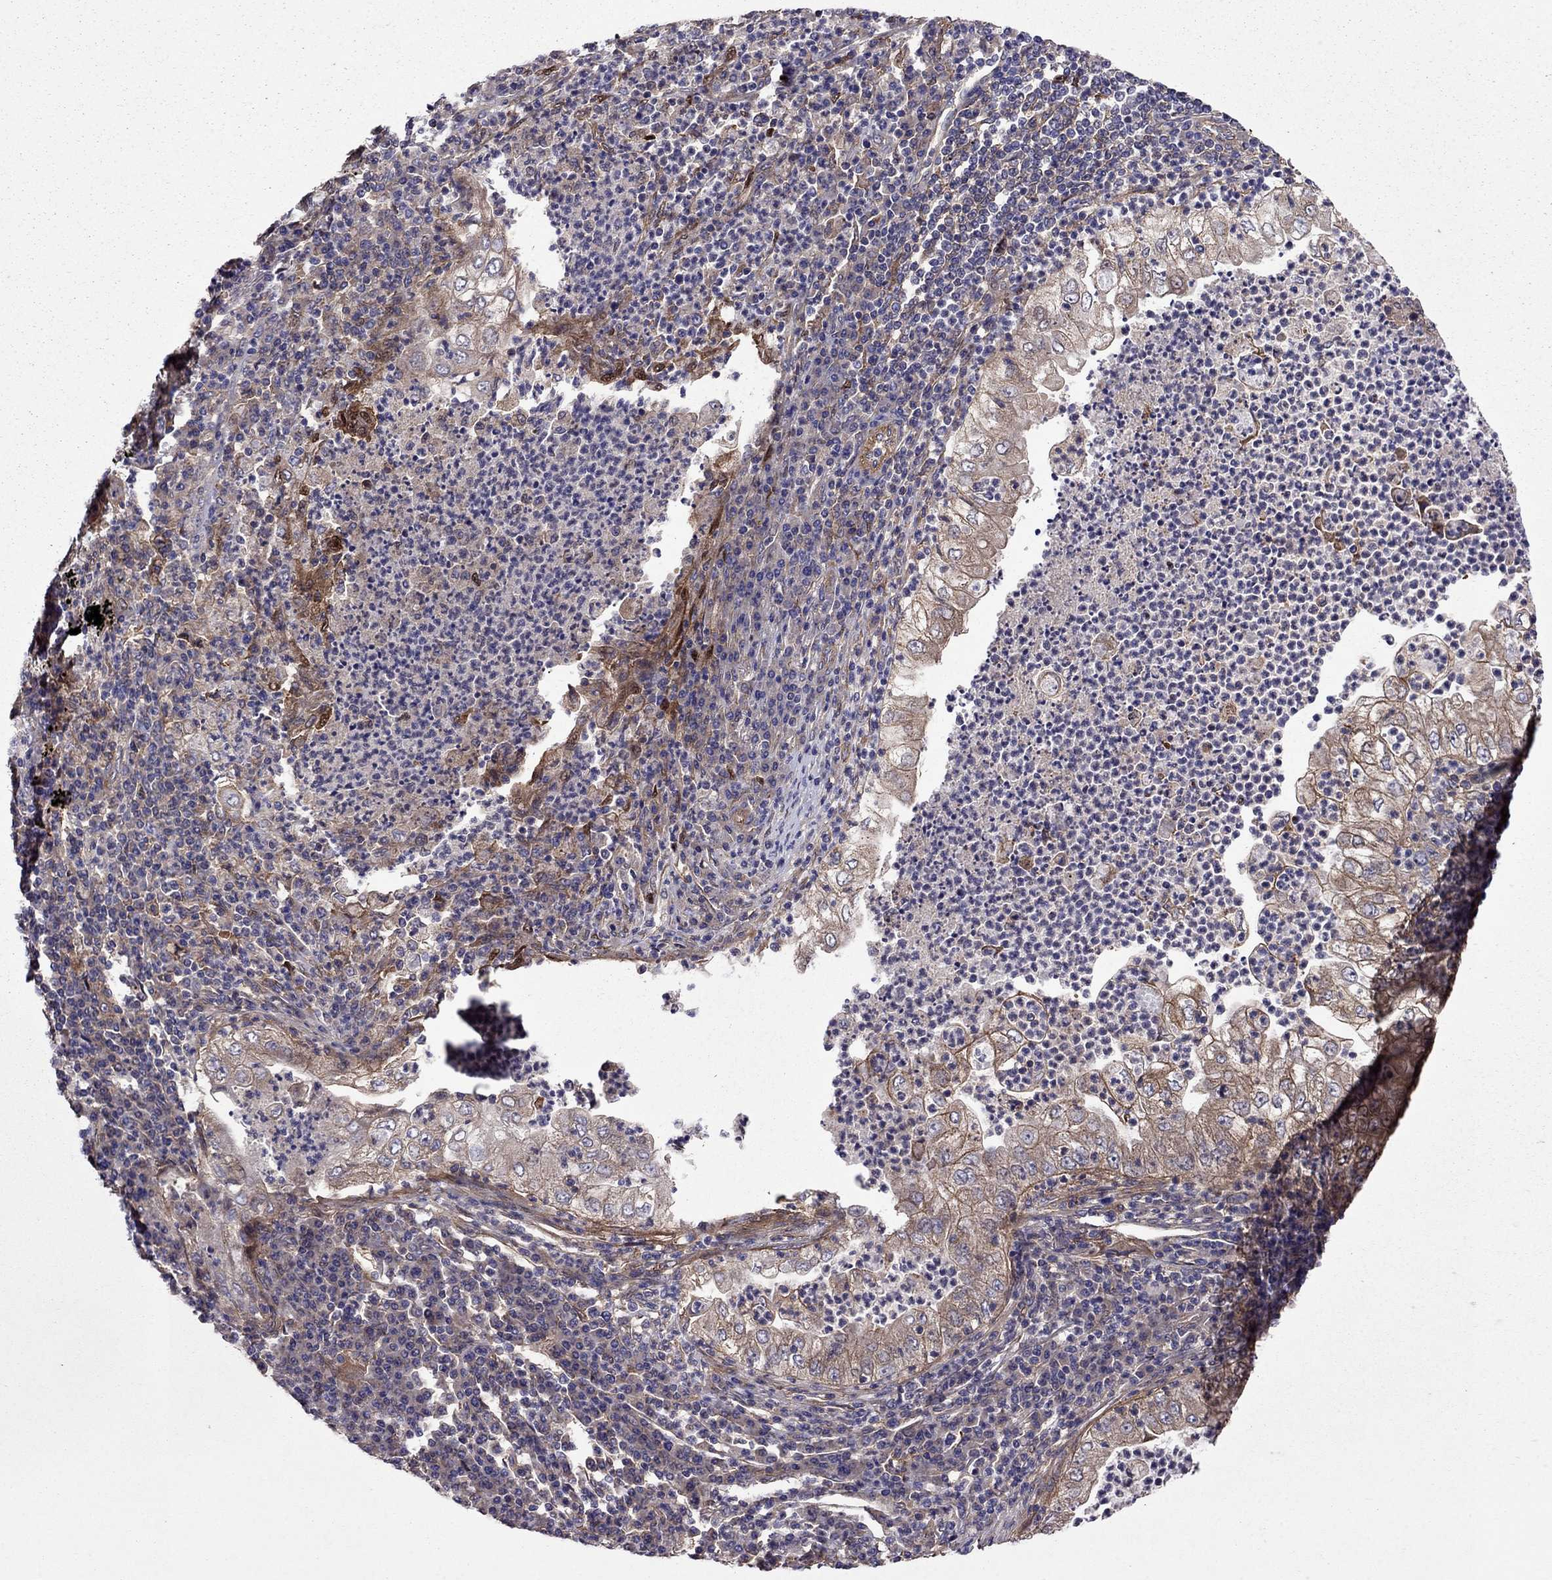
{"staining": {"intensity": "weak", "quantity": ">75%", "location": "cytoplasmic/membranous"}, "tissue": "lung cancer", "cell_type": "Tumor cells", "image_type": "cancer", "snomed": [{"axis": "morphology", "description": "Adenocarcinoma, NOS"}, {"axis": "topography", "description": "Lung"}], "caption": "Lung cancer was stained to show a protein in brown. There is low levels of weak cytoplasmic/membranous positivity in approximately >75% of tumor cells.", "gene": "ITGB1", "patient": {"sex": "female", "age": 73}}